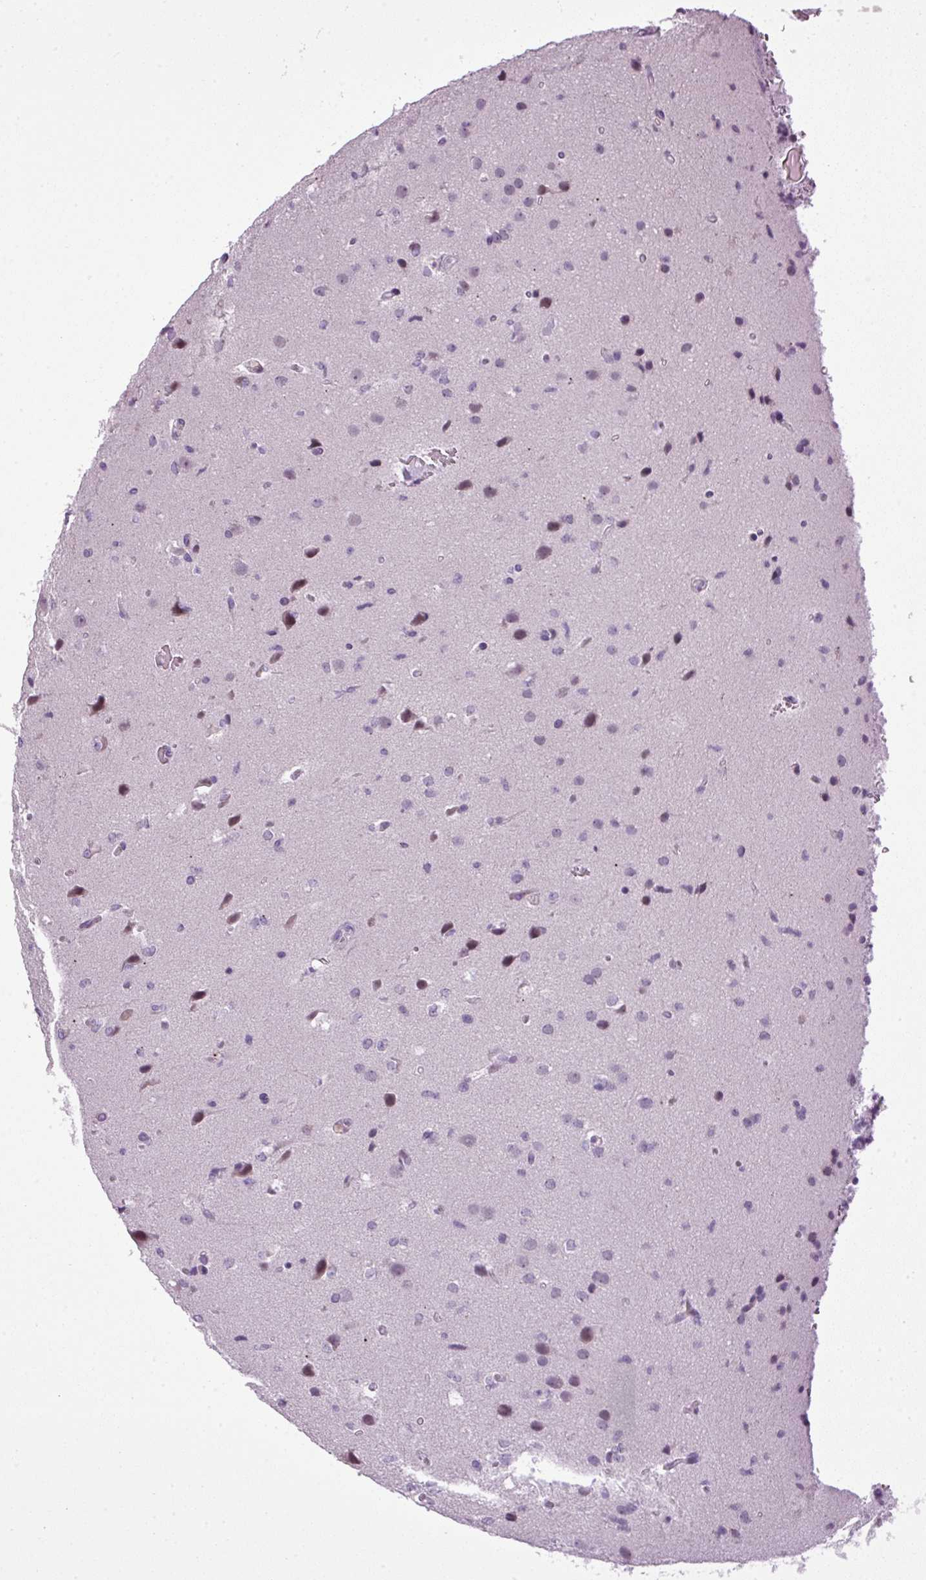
{"staining": {"intensity": "negative", "quantity": "none", "location": "none"}, "tissue": "glioma", "cell_type": "Tumor cells", "image_type": "cancer", "snomed": [{"axis": "morphology", "description": "Glioma, malignant, Low grade"}, {"axis": "topography", "description": "Brain"}], "caption": "Malignant glioma (low-grade) was stained to show a protein in brown. There is no significant positivity in tumor cells. (DAB (3,3'-diaminobenzidine) immunohistochemistry (IHC) visualized using brightfield microscopy, high magnification).", "gene": "A1CF", "patient": {"sex": "female", "age": 33}}